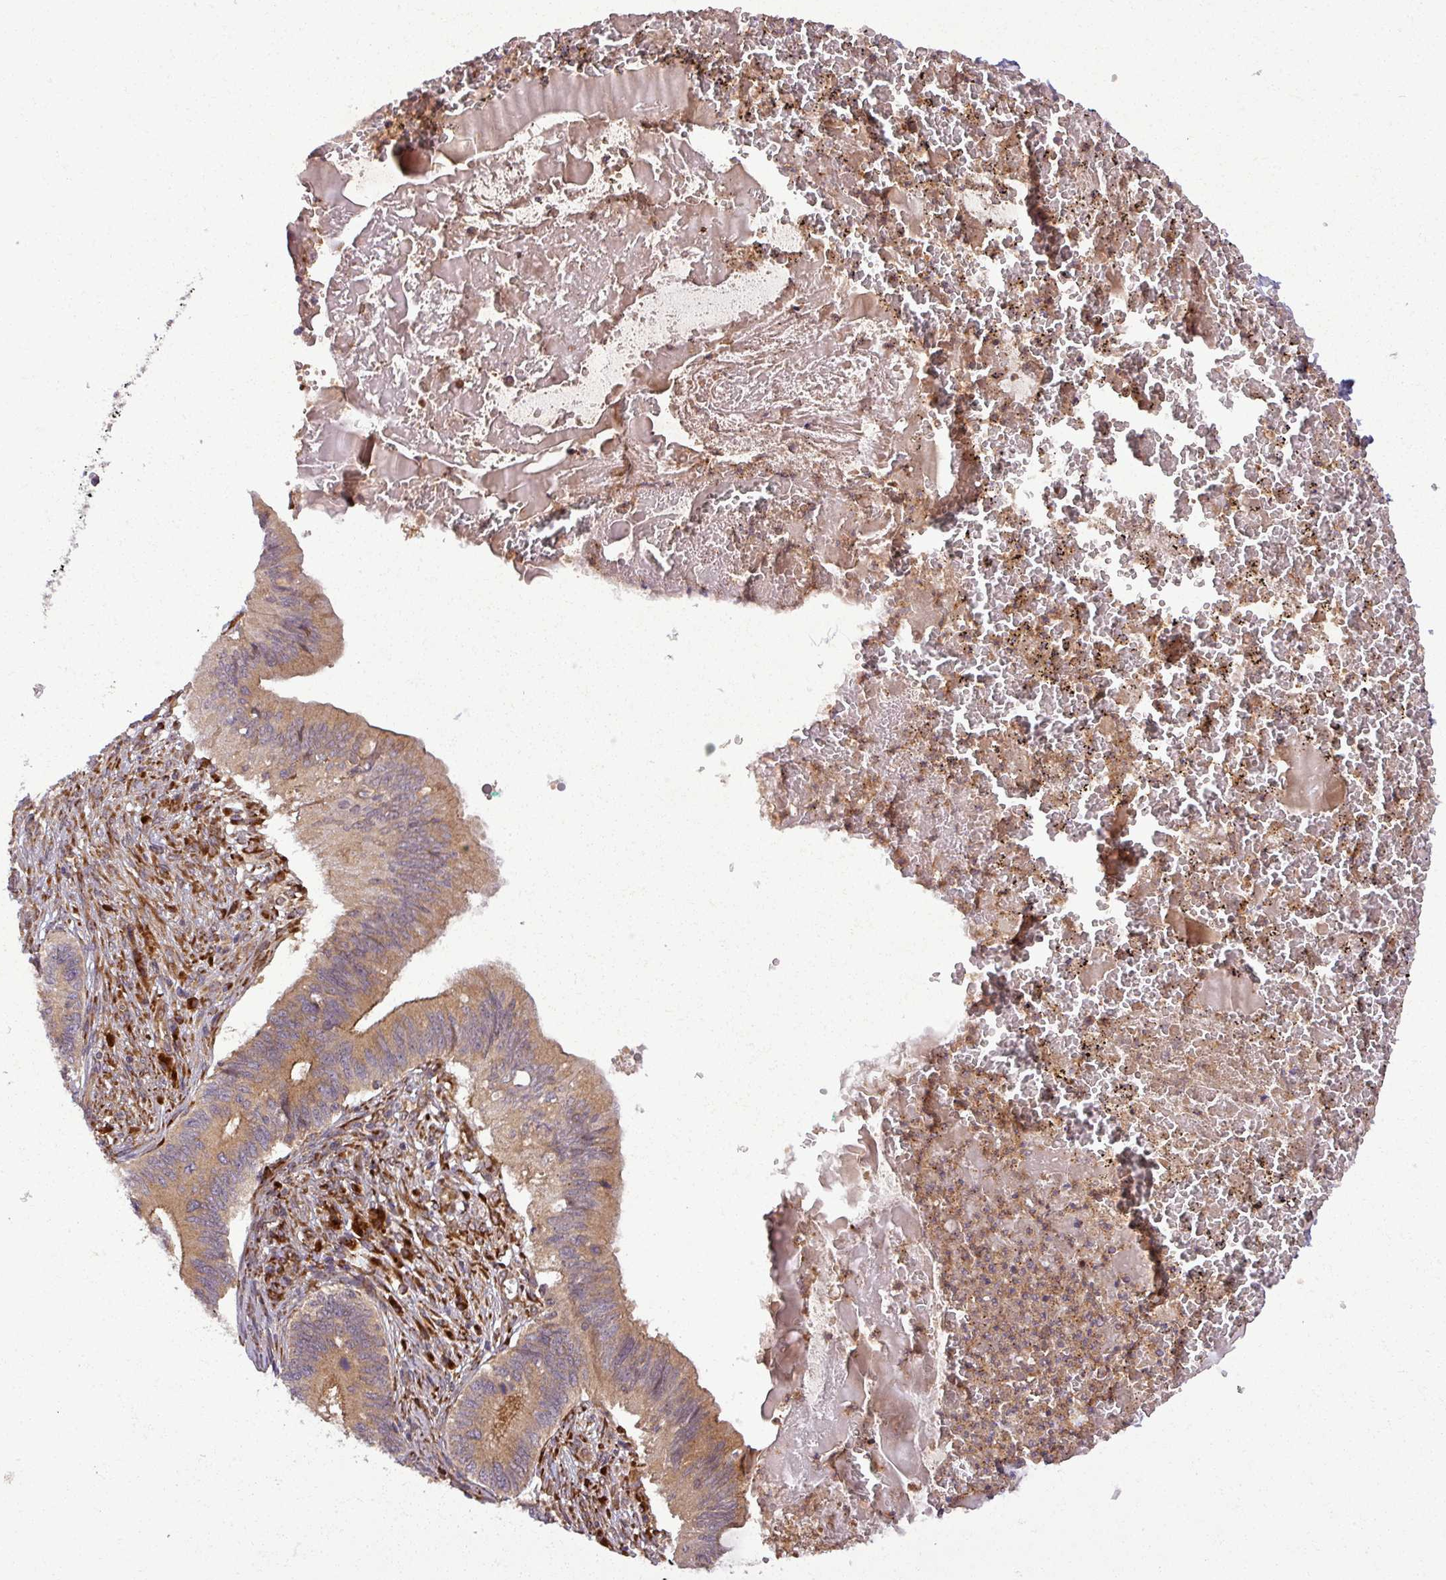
{"staining": {"intensity": "moderate", "quantity": ">75%", "location": "cytoplasmic/membranous"}, "tissue": "cervical cancer", "cell_type": "Tumor cells", "image_type": "cancer", "snomed": [{"axis": "morphology", "description": "Adenocarcinoma, NOS"}, {"axis": "topography", "description": "Cervix"}], "caption": "This image reveals IHC staining of human cervical cancer (adenocarcinoma), with medium moderate cytoplasmic/membranous positivity in about >75% of tumor cells.", "gene": "ART1", "patient": {"sex": "female", "age": 42}}